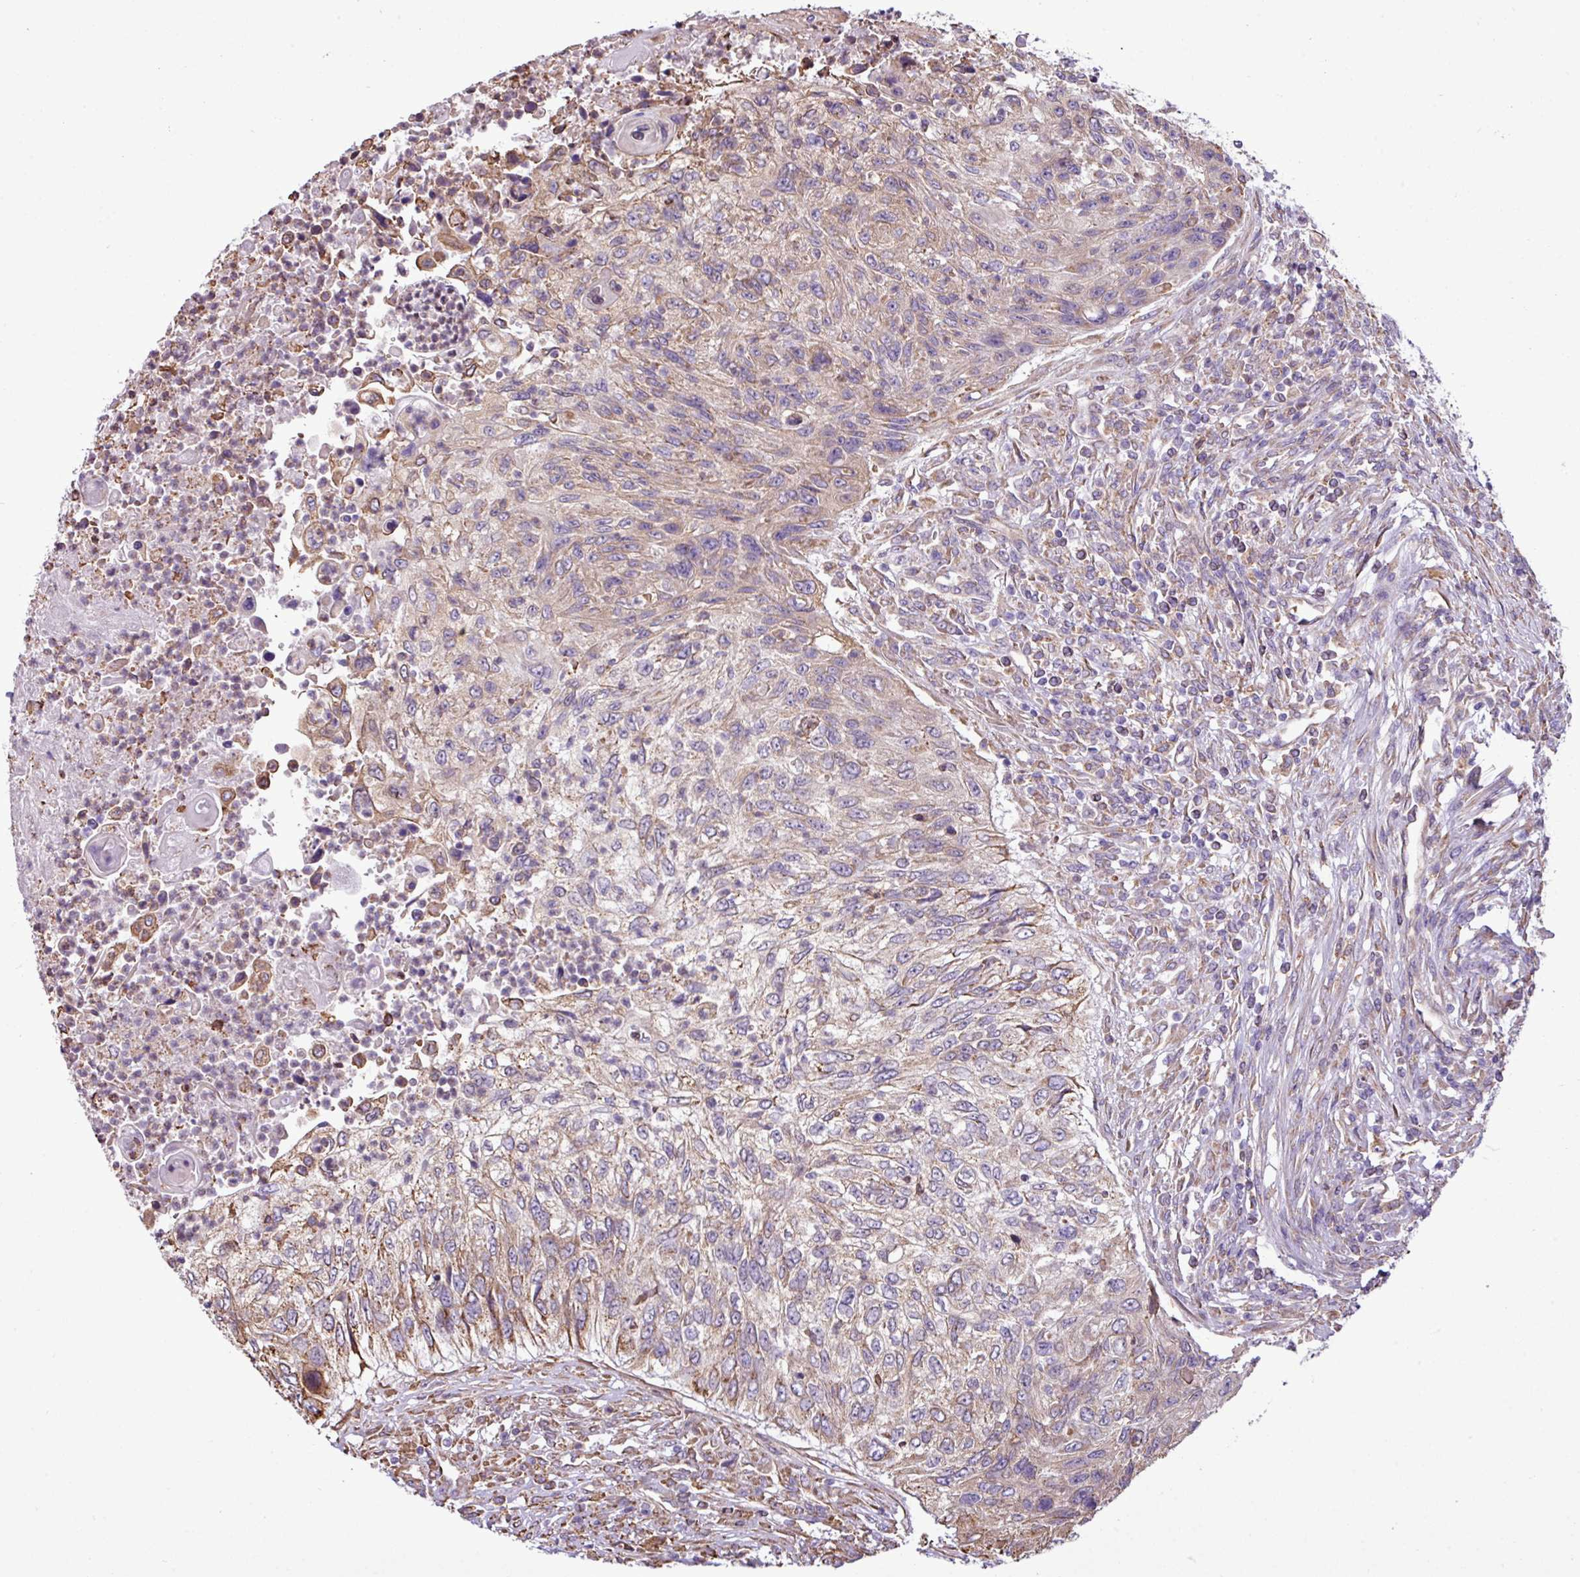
{"staining": {"intensity": "weak", "quantity": "25%-75%", "location": "cytoplasmic/membranous"}, "tissue": "urothelial cancer", "cell_type": "Tumor cells", "image_type": "cancer", "snomed": [{"axis": "morphology", "description": "Urothelial carcinoma, High grade"}, {"axis": "topography", "description": "Urinary bladder"}], "caption": "Immunohistochemistry histopathology image of neoplastic tissue: high-grade urothelial carcinoma stained using immunohistochemistry displays low levels of weak protein expression localized specifically in the cytoplasmic/membranous of tumor cells, appearing as a cytoplasmic/membranous brown color.", "gene": "ZSCAN5A", "patient": {"sex": "female", "age": 60}}